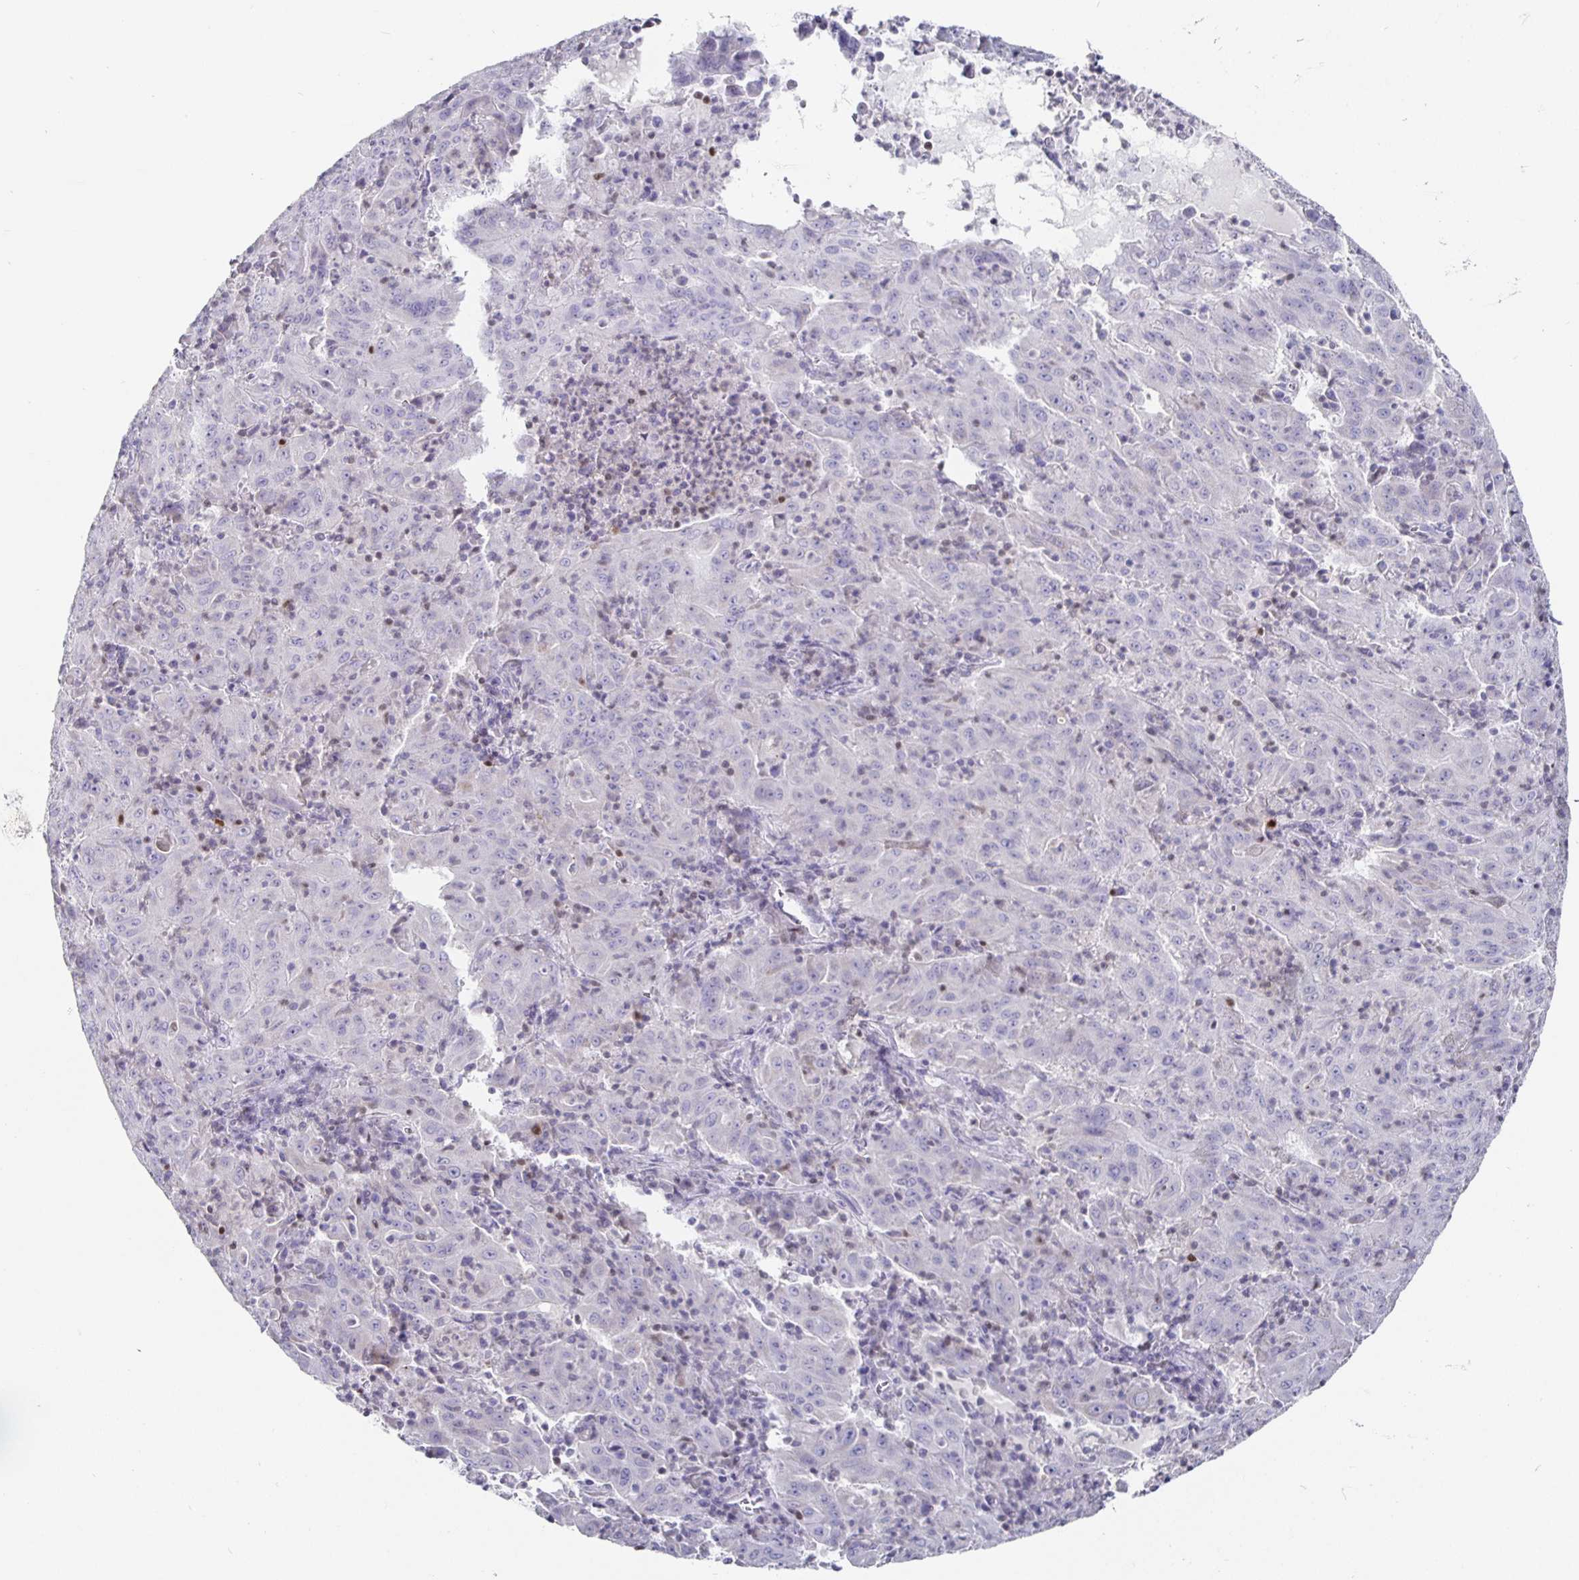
{"staining": {"intensity": "negative", "quantity": "none", "location": "none"}, "tissue": "pancreatic cancer", "cell_type": "Tumor cells", "image_type": "cancer", "snomed": [{"axis": "morphology", "description": "Adenocarcinoma, NOS"}, {"axis": "topography", "description": "Pancreas"}], "caption": "A high-resolution histopathology image shows IHC staining of pancreatic cancer (adenocarcinoma), which displays no significant expression in tumor cells. (DAB immunohistochemistry visualized using brightfield microscopy, high magnification).", "gene": "RUNX2", "patient": {"sex": "male", "age": 63}}